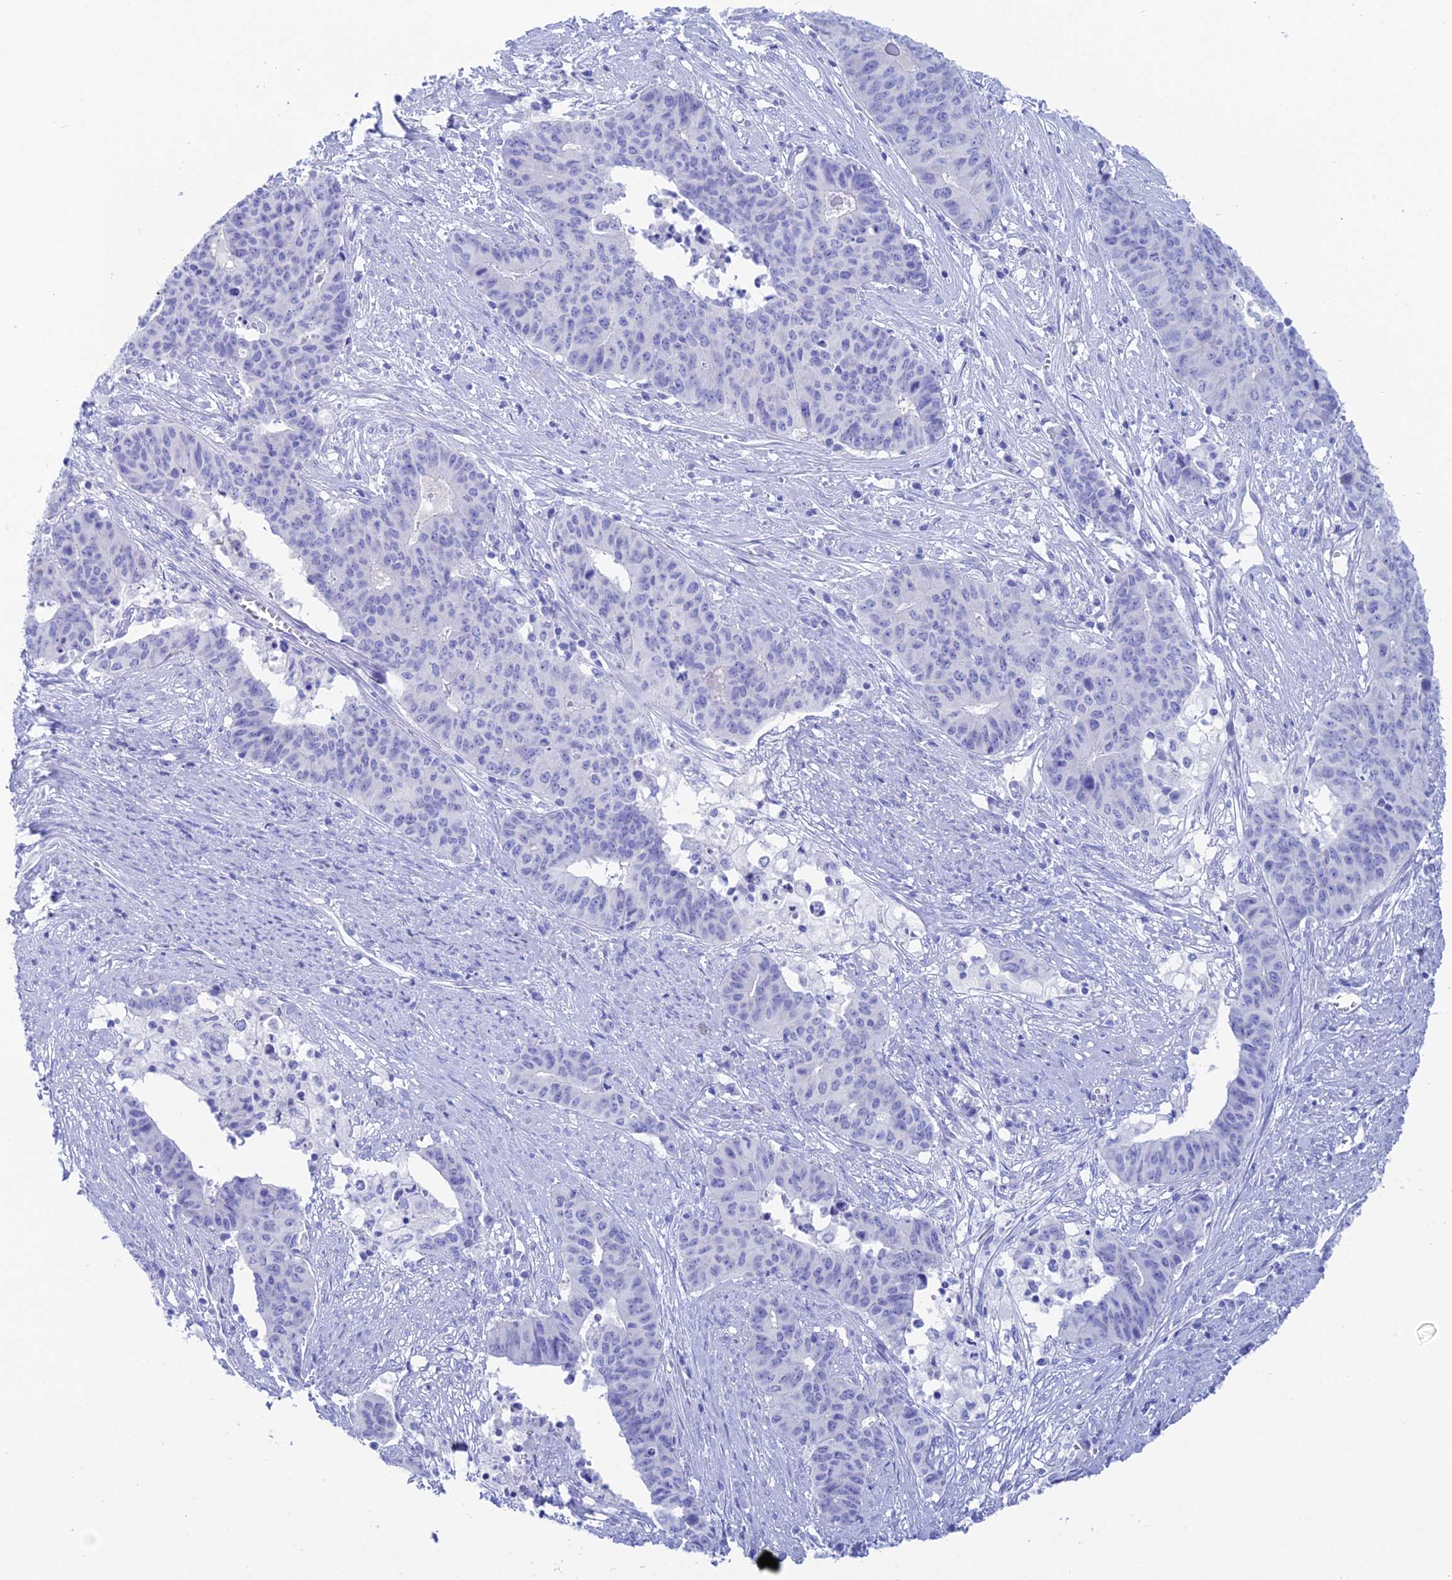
{"staining": {"intensity": "negative", "quantity": "none", "location": "none"}, "tissue": "endometrial cancer", "cell_type": "Tumor cells", "image_type": "cancer", "snomed": [{"axis": "morphology", "description": "Adenocarcinoma, NOS"}, {"axis": "topography", "description": "Endometrium"}], "caption": "This is an IHC photomicrograph of adenocarcinoma (endometrial). There is no expression in tumor cells.", "gene": "REG1A", "patient": {"sex": "female", "age": 59}}